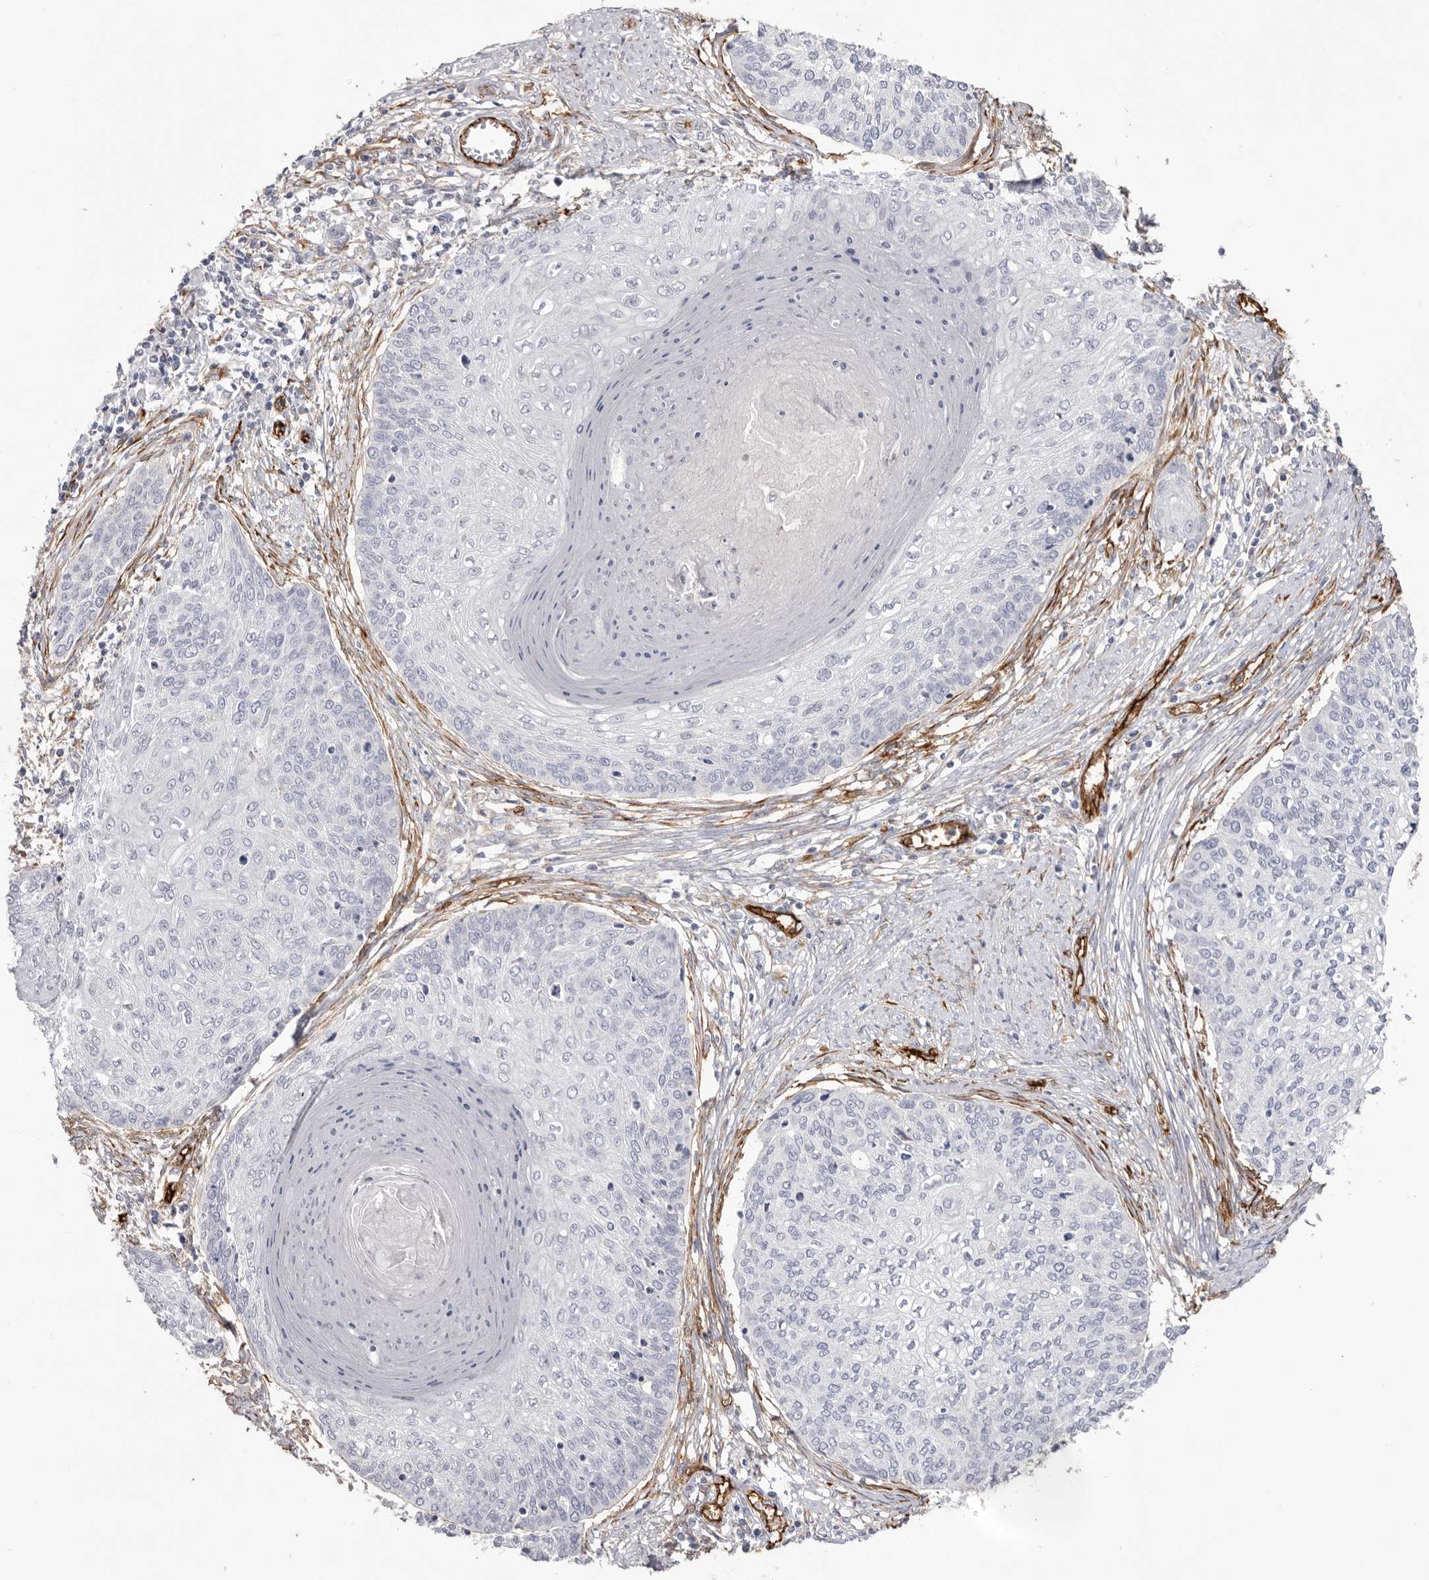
{"staining": {"intensity": "negative", "quantity": "none", "location": "none"}, "tissue": "cervical cancer", "cell_type": "Tumor cells", "image_type": "cancer", "snomed": [{"axis": "morphology", "description": "Squamous cell carcinoma, NOS"}, {"axis": "topography", "description": "Cervix"}], "caption": "The image displays no staining of tumor cells in cervical squamous cell carcinoma.", "gene": "LRRC66", "patient": {"sex": "female", "age": 37}}